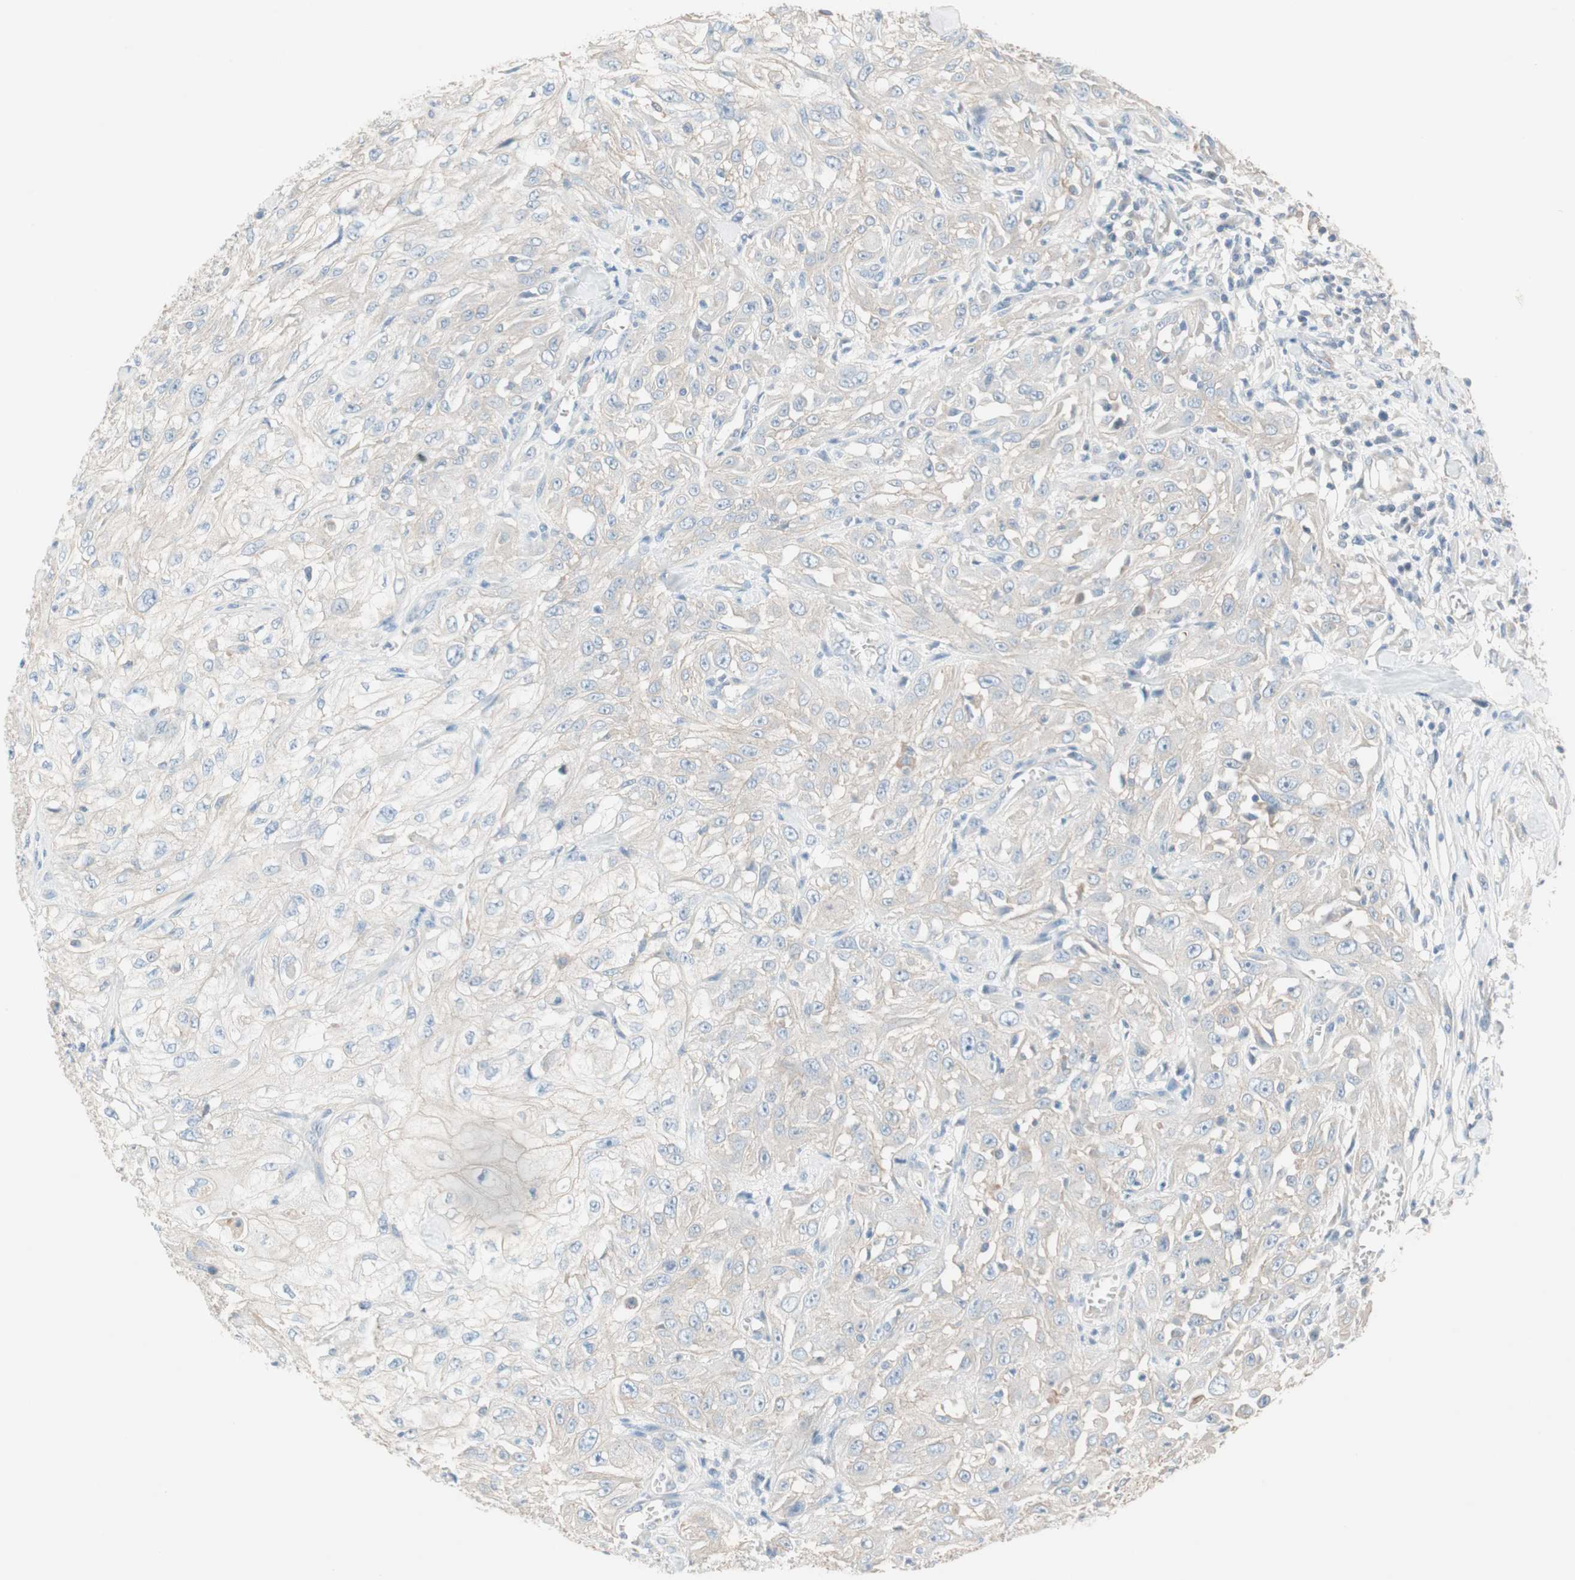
{"staining": {"intensity": "negative", "quantity": "none", "location": "none"}, "tissue": "skin cancer", "cell_type": "Tumor cells", "image_type": "cancer", "snomed": [{"axis": "morphology", "description": "Squamous cell carcinoma, NOS"}, {"axis": "morphology", "description": "Squamous cell carcinoma, metastatic, NOS"}, {"axis": "topography", "description": "Skin"}, {"axis": "topography", "description": "Lymph node"}], "caption": "Skin squamous cell carcinoma stained for a protein using immunohistochemistry shows no expression tumor cells.", "gene": "GLUL", "patient": {"sex": "male", "age": 75}}